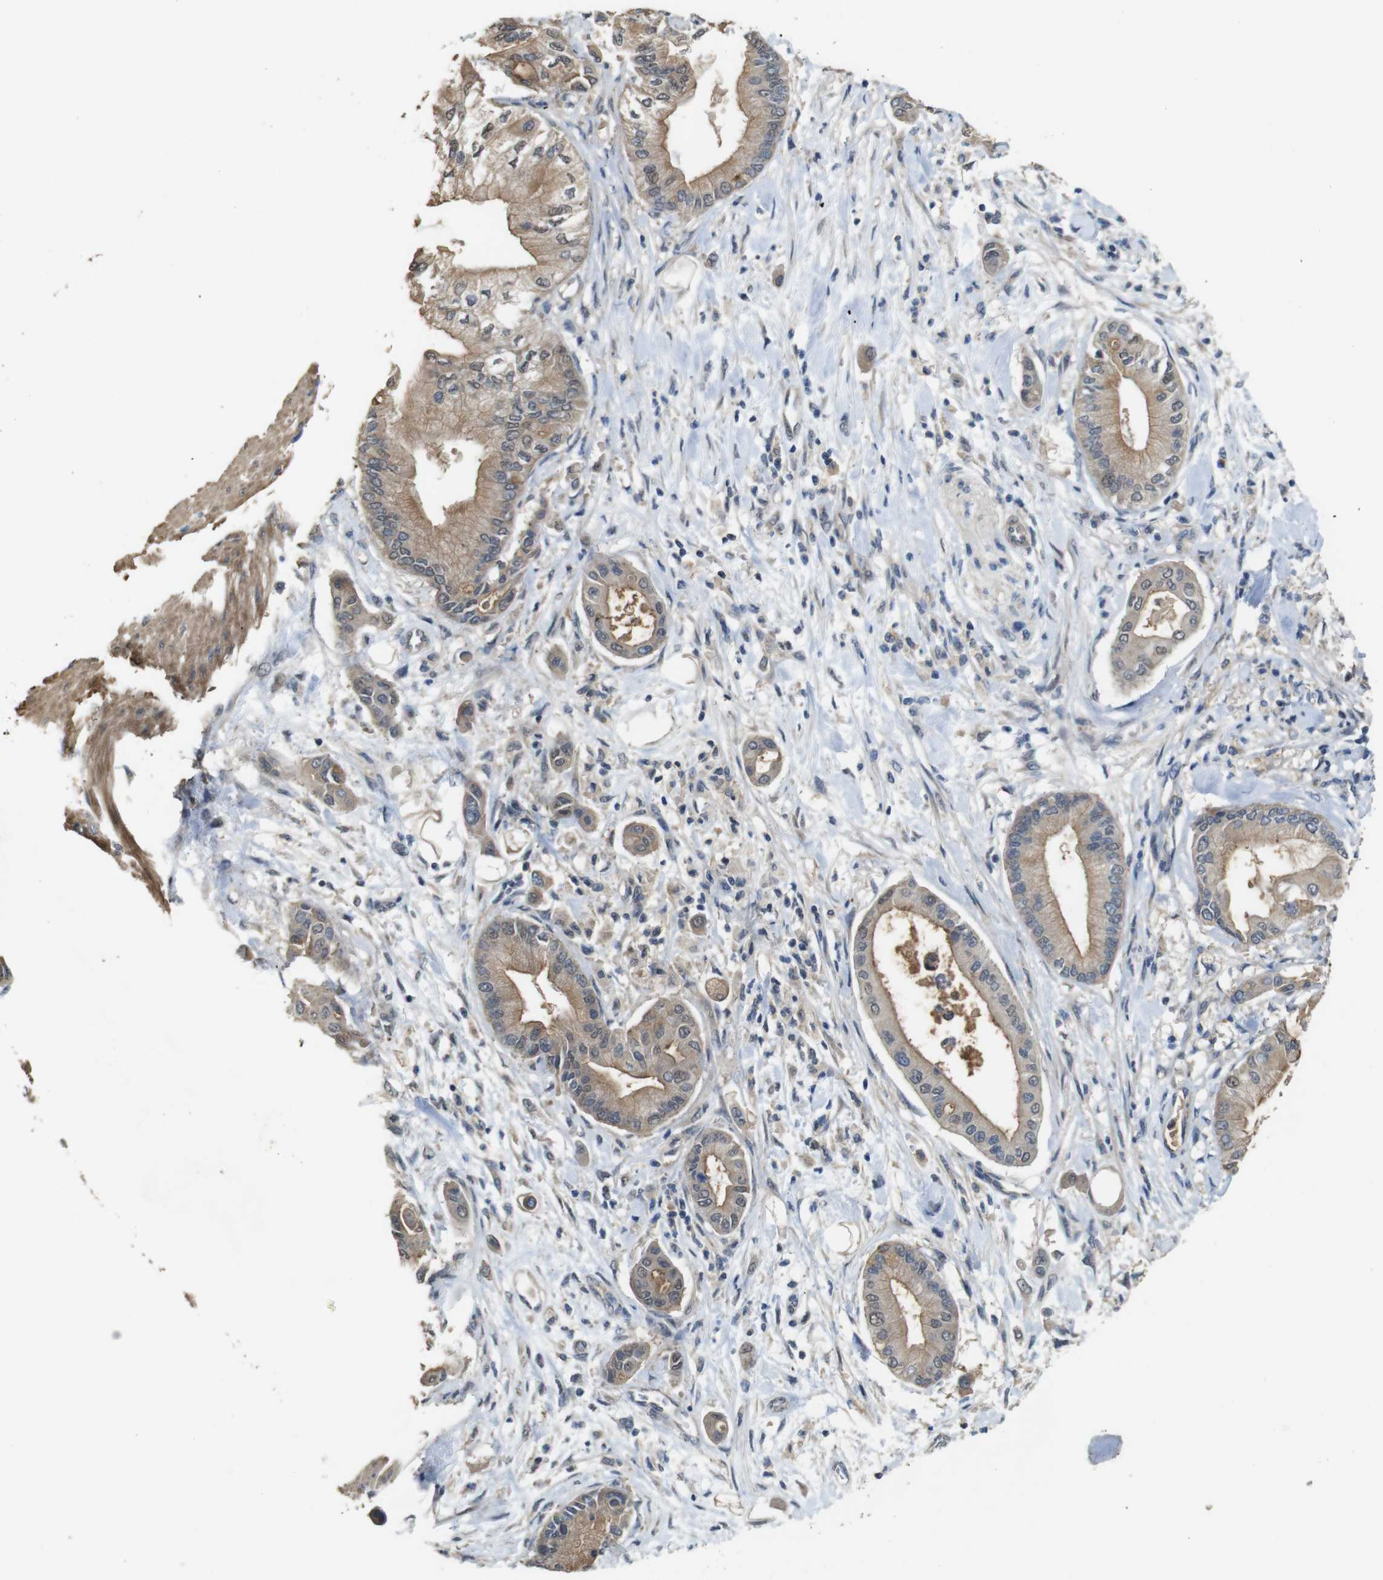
{"staining": {"intensity": "moderate", "quantity": ">75%", "location": "cytoplasmic/membranous"}, "tissue": "pancreatic cancer", "cell_type": "Tumor cells", "image_type": "cancer", "snomed": [{"axis": "morphology", "description": "Adenocarcinoma, NOS"}, {"axis": "morphology", "description": "Adenocarcinoma, metastatic, NOS"}, {"axis": "topography", "description": "Lymph node"}, {"axis": "topography", "description": "Pancreas"}, {"axis": "topography", "description": "Duodenum"}], "caption": "Pancreatic adenocarcinoma tissue shows moderate cytoplasmic/membranous expression in approximately >75% of tumor cells", "gene": "CDC34", "patient": {"sex": "female", "age": 64}}